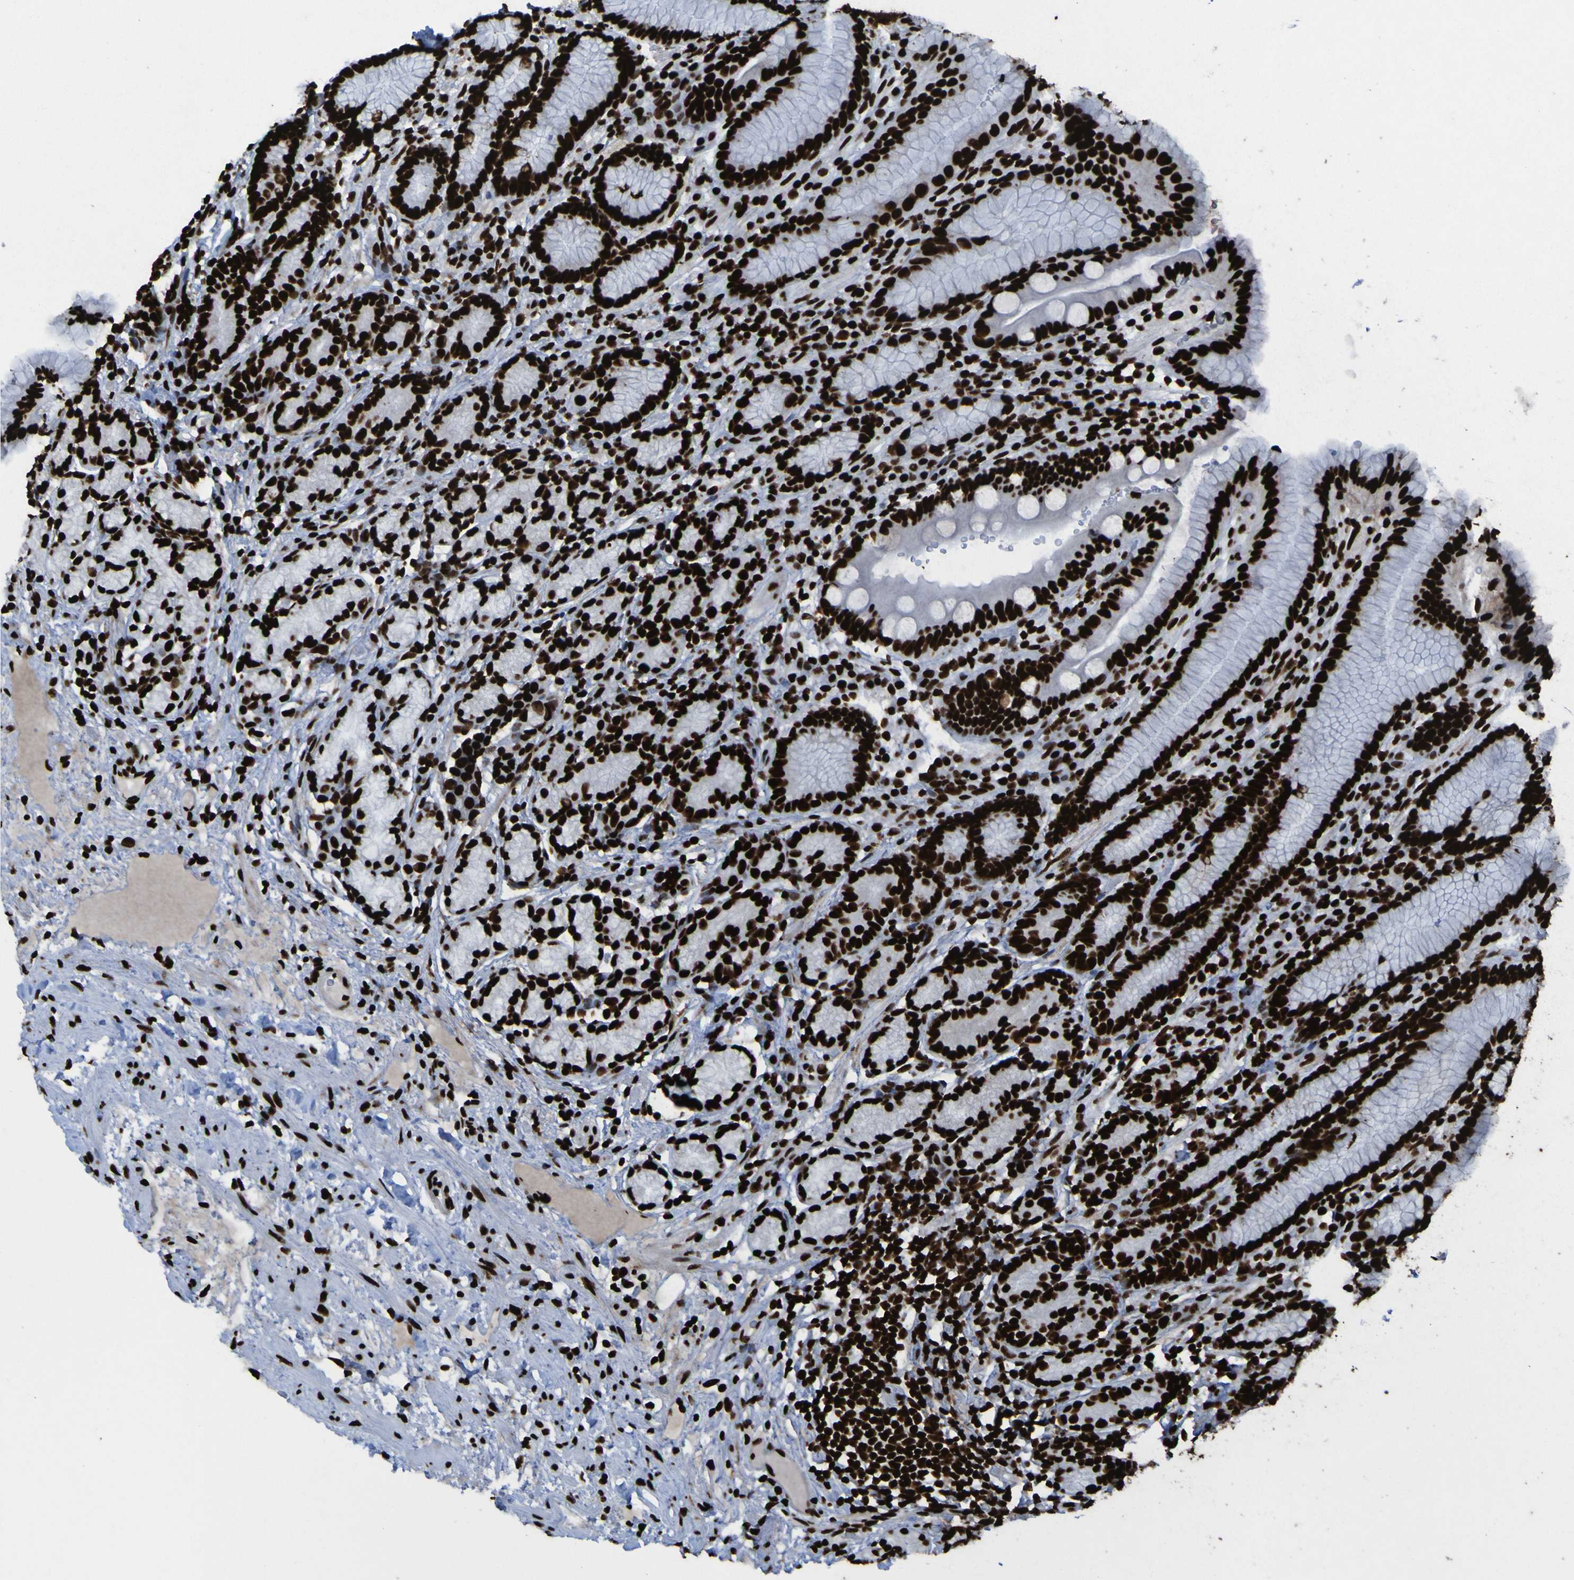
{"staining": {"intensity": "strong", "quantity": ">75%", "location": "nuclear"}, "tissue": "stomach", "cell_type": "Glandular cells", "image_type": "normal", "snomed": [{"axis": "morphology", "description": "Normal tissue, NOS"}, {"axis": "topography", "description": "Stomach, lower"}], "caption": "This micrograph reveals immunohistochemistry (IHC) staining of benign human stomach, with high strong nuclear staining in about >75% of glandular cells.", "gene": "NPM1", "patient": {"sex": "male", "age": 52}}